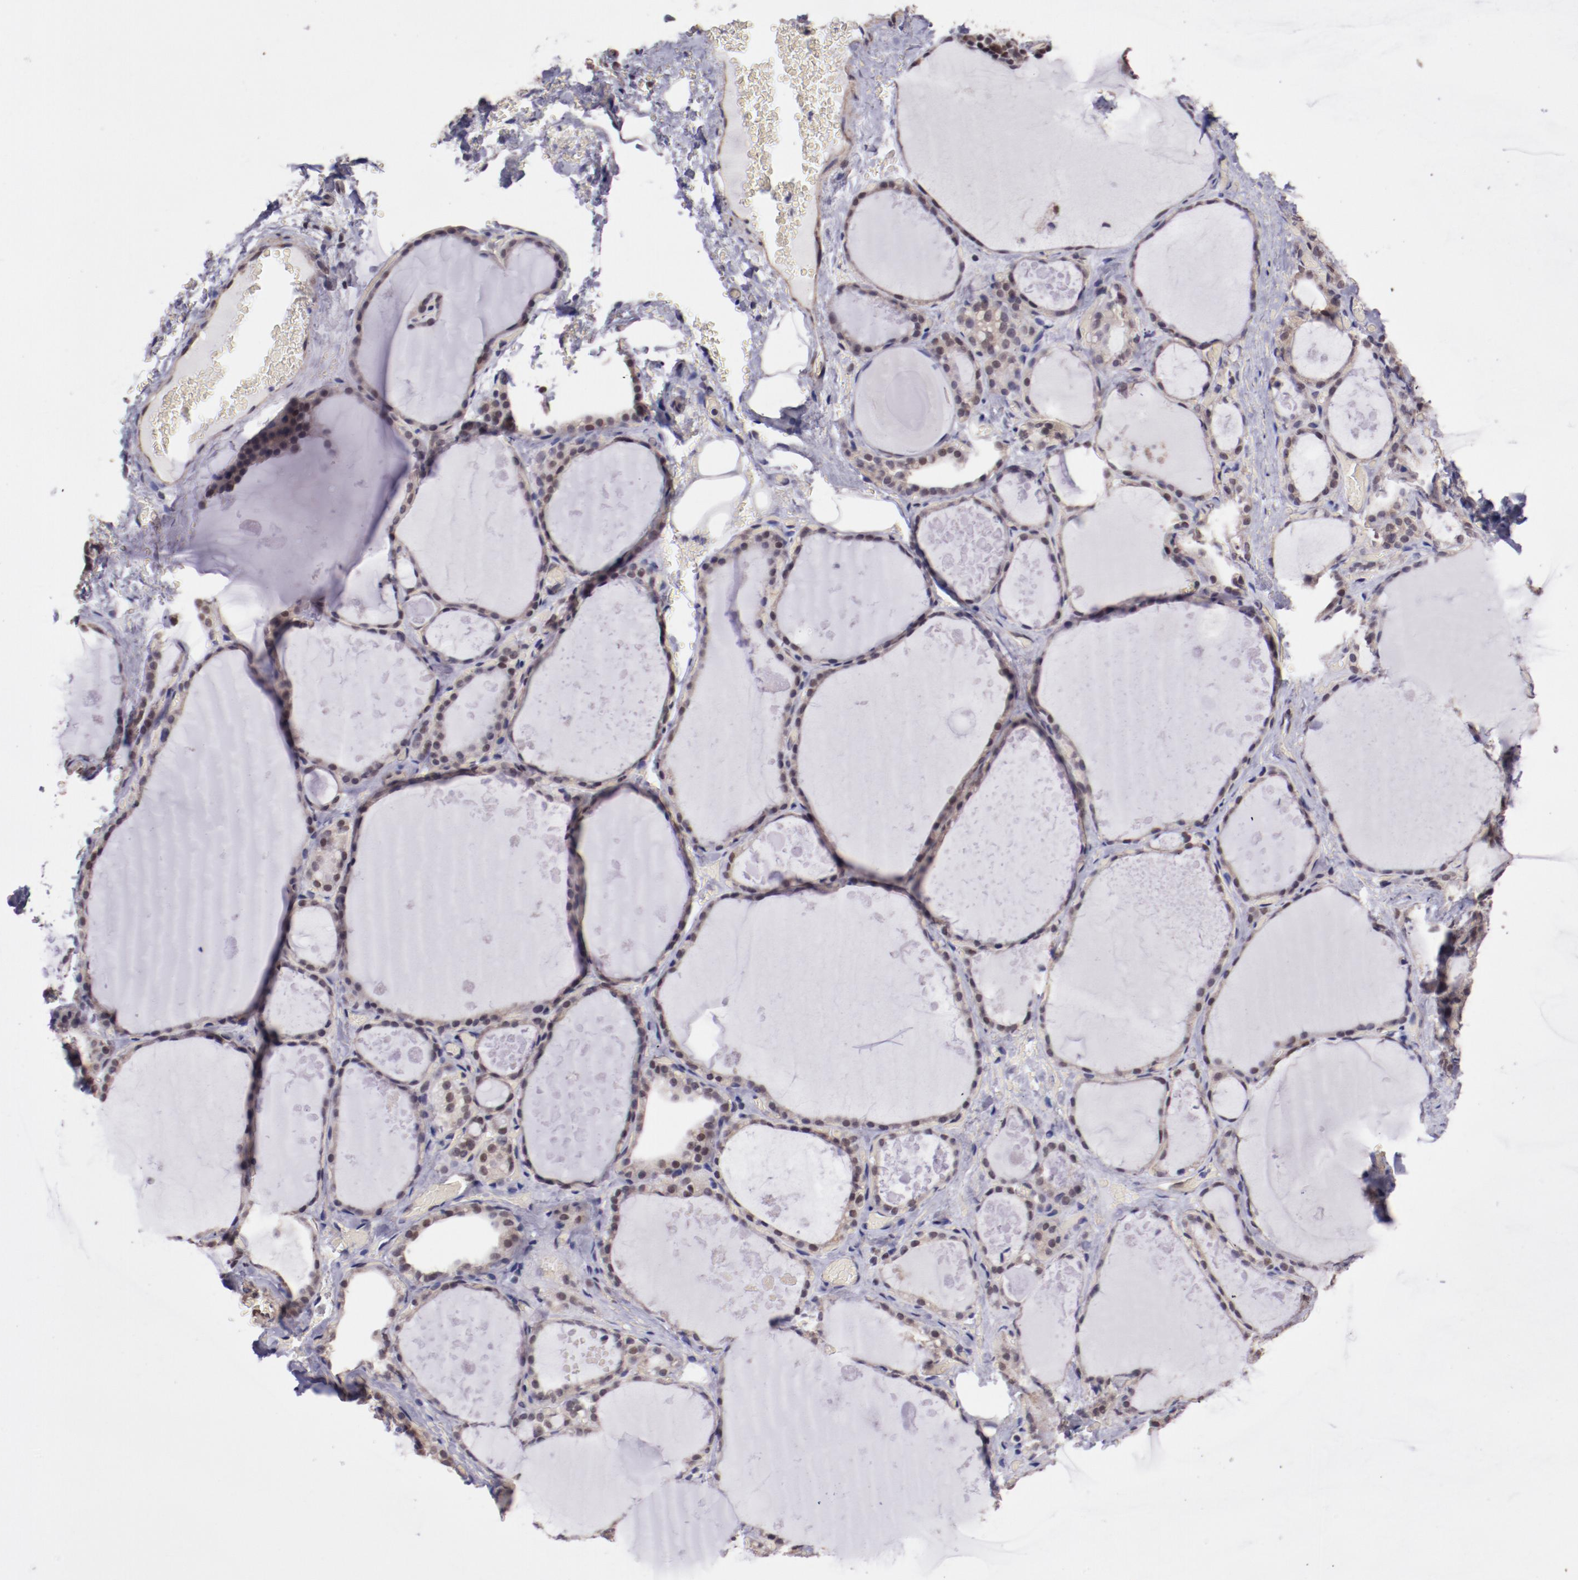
{"staining": {"intensity": "weak", "quantity": "25%-75%", "location": "cytoplasmic/membranous,nuclear"}, "tissue": "thyroid gland", "cell_type": "Glandular cells", "image_type": "normal", "snomed": [{"axis": "morphology", "description": "Normal tissue, NOS"}, {"axis": "topography", "description": "Thyroid gland"}], "caption": "Approximately 25%-75% of glandular cells in benign human thyroid gland display weak cytoplasmic/membranous,nuclear protein positivity as visualized by brown immunohistochemical staining.", "gene": "ELF1", "patient": {"sex": "male", "age": 61}}